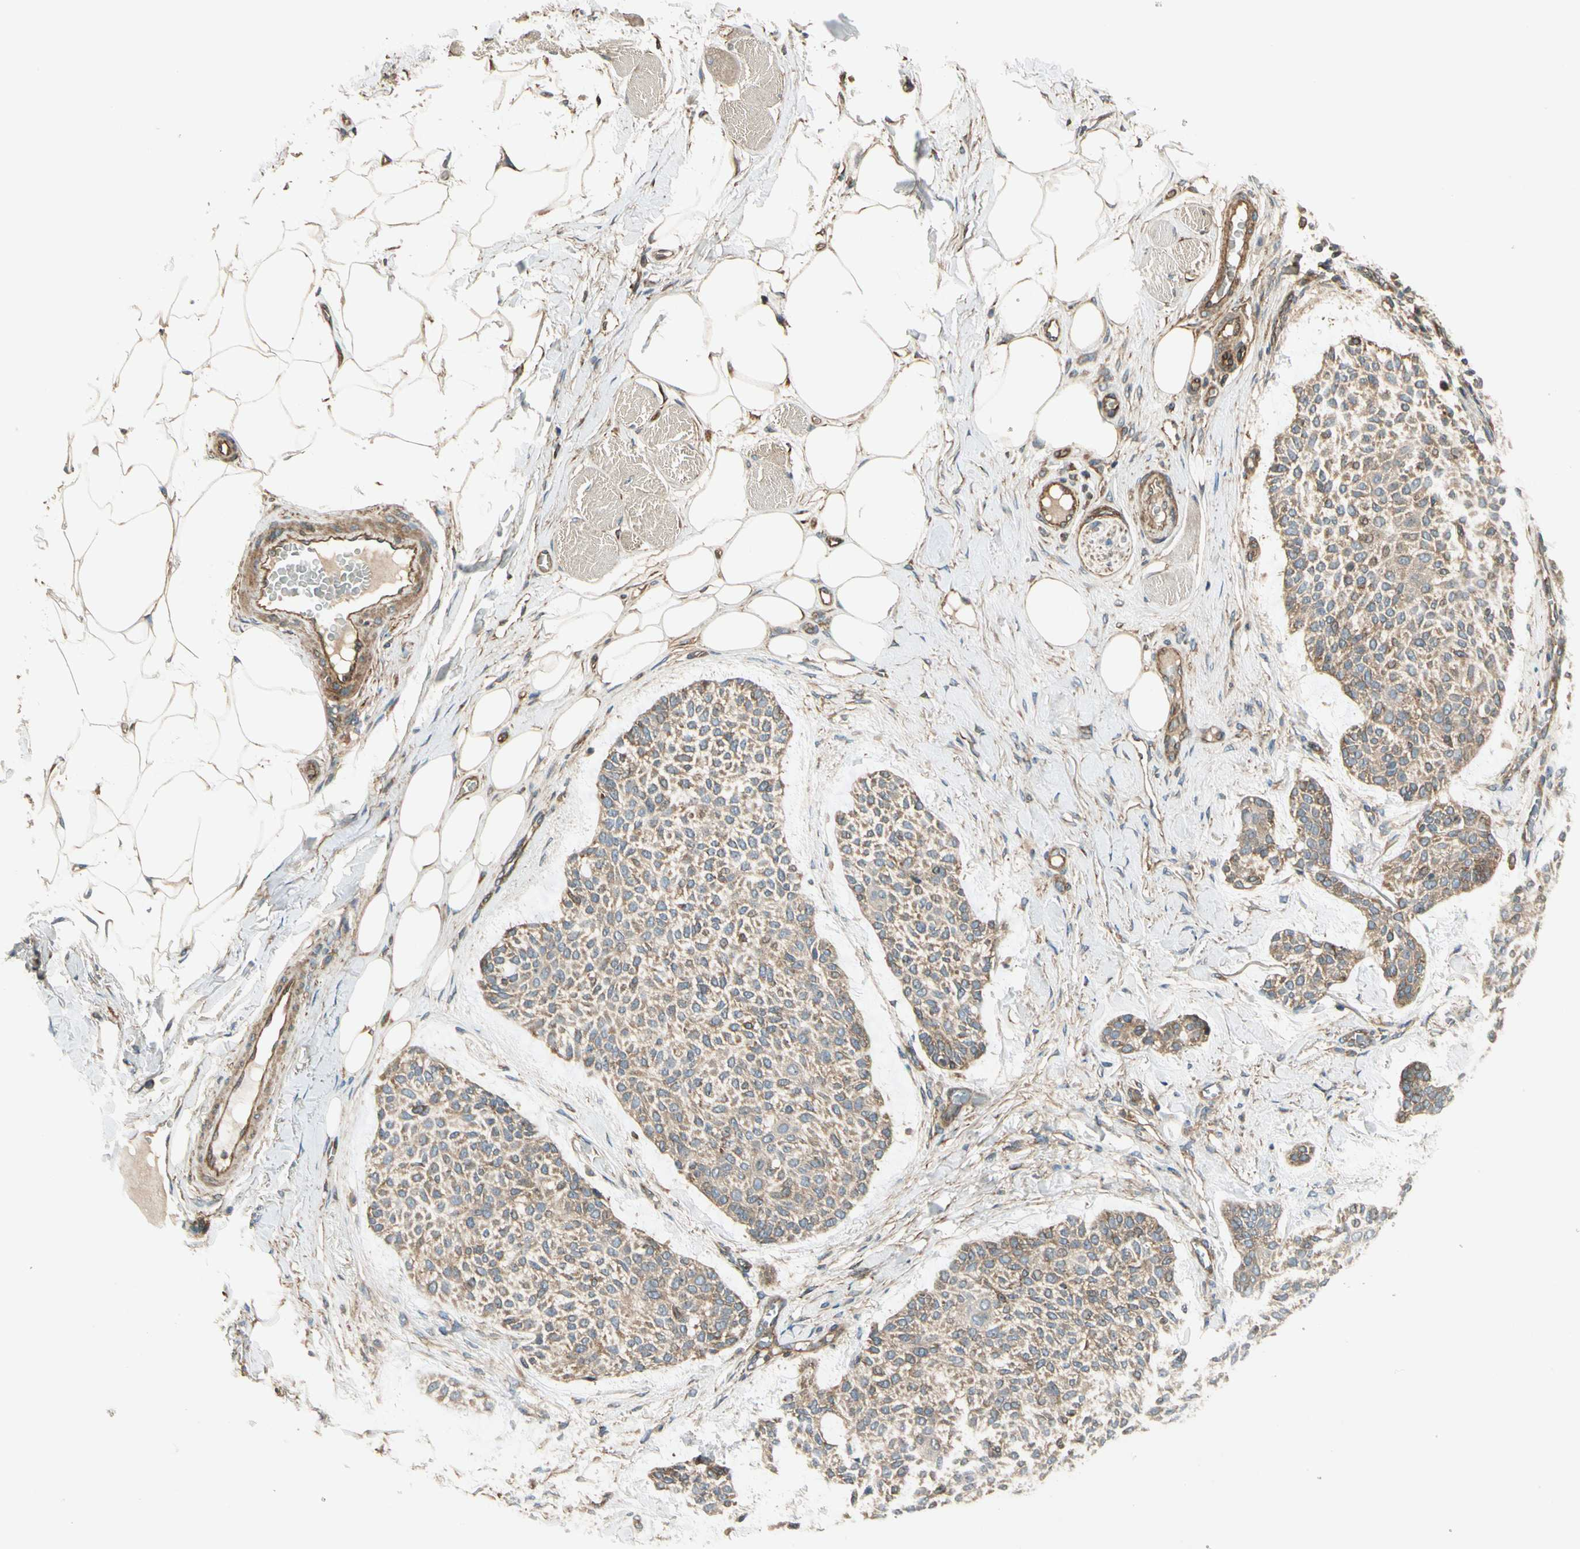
{"staining": {"intensity": "weak", "quantity": ">75%", "location": "cytoplasmic/membranous"}, "tissue": "skin cancer", "cell_type": "Tumor cells", "image_type": "cancer", "snomed": [{"axis": "morphology", "description": "Normal tissue, NOS"}, {"axis": "morphology", "description": "Basal cell carcinoma"}, {"axis": "topography", "description": "Skin"}], "caption": "This histopathology image shows IHC staining of skin cancer, with low weak cytoplasmic/membranous expression in about >75% of tumor cells.", "gene": "FKBP15", "patient": {"sex": "female", "age": 70}}